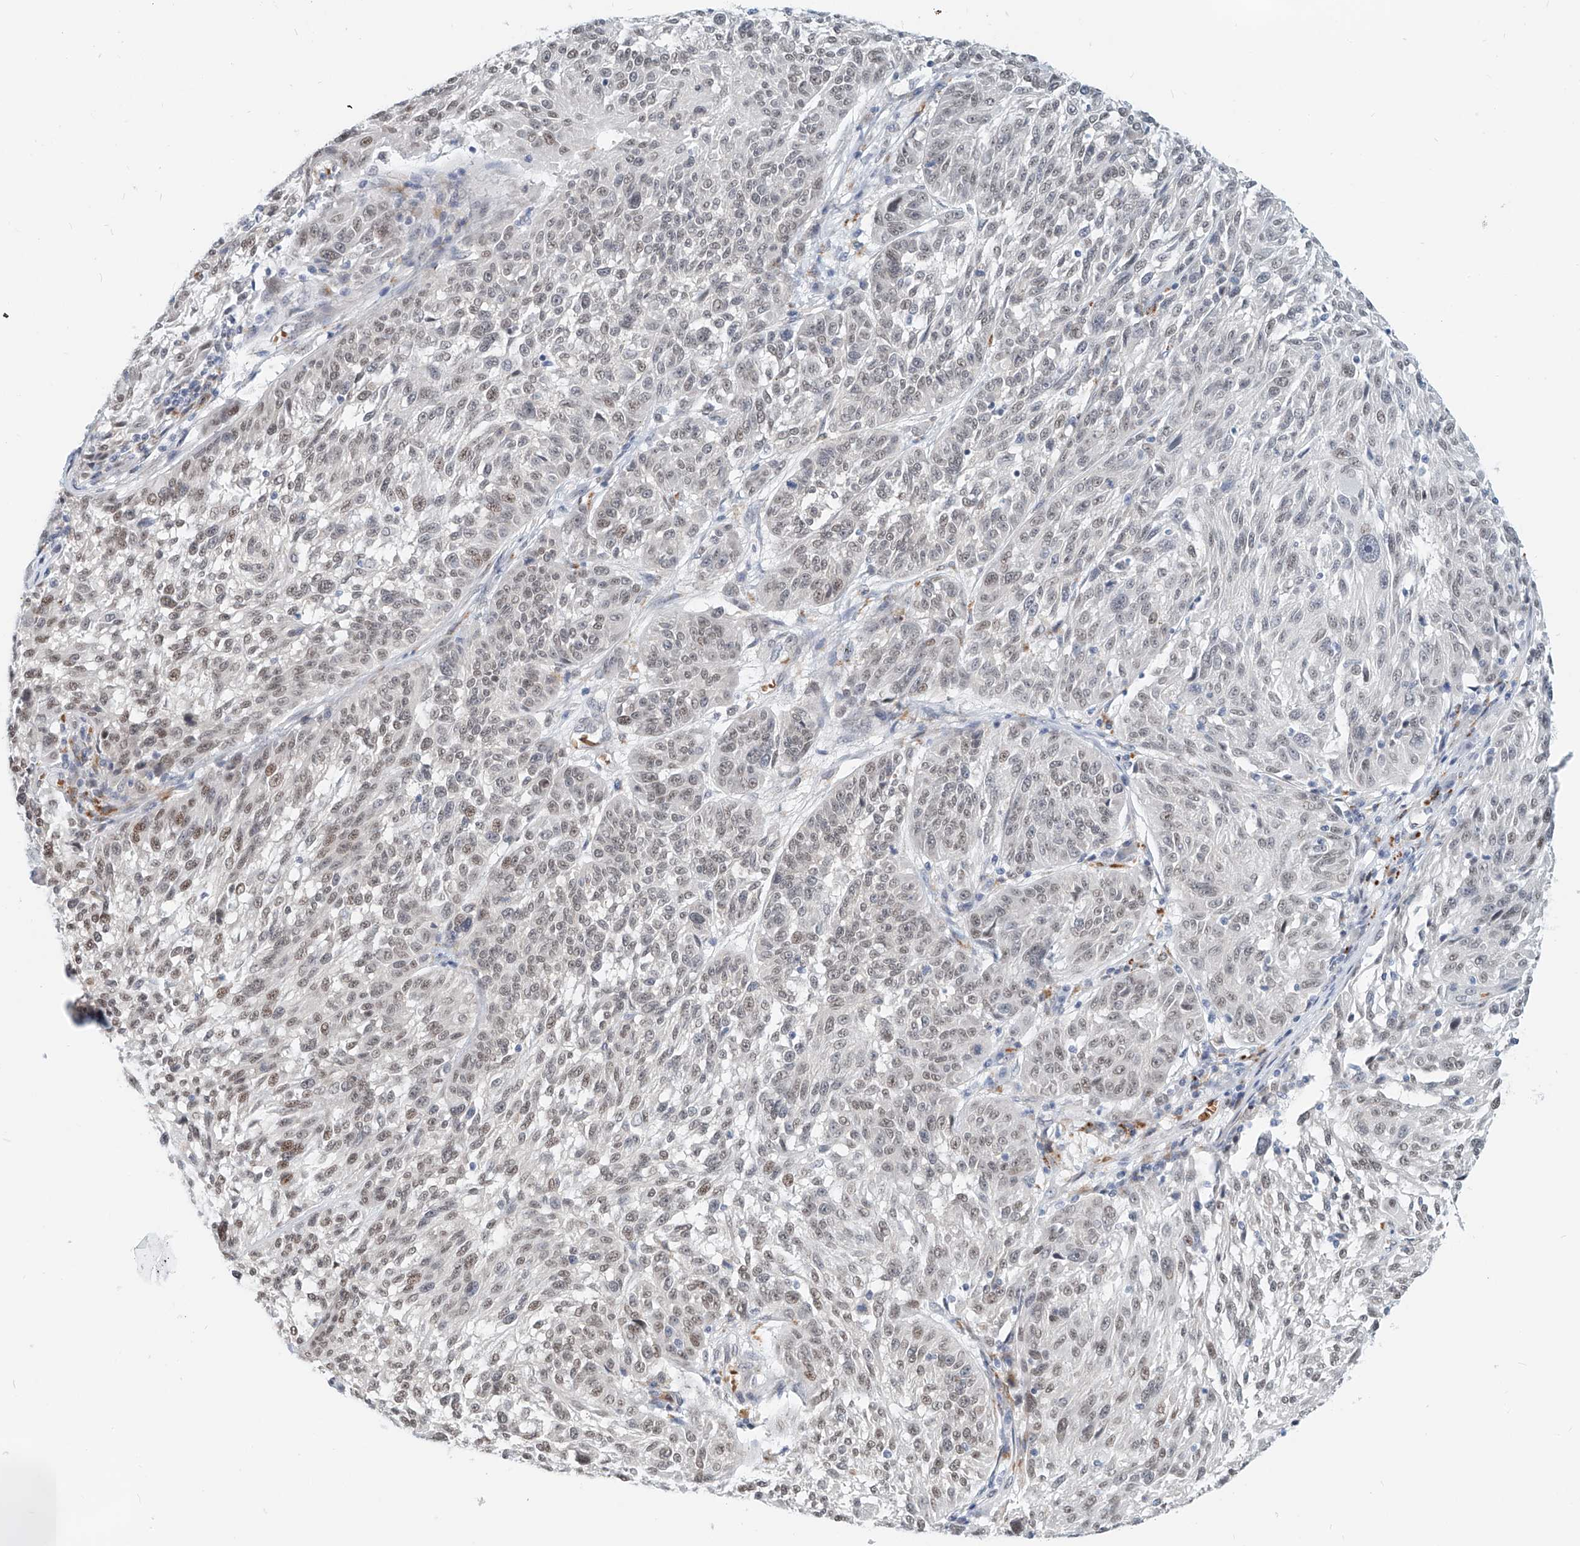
{"staining": {"intensity": "weak", "quantity": "25%-75%", "location": "nuclear"}, "tissue": "melanoma", "cell_type": "Tumor cells", "image_type": "cancer", "snomed": [{"axis": "morphology", "description": "Malignant melanoma, NOS"}, {"axis": "topography", "description": "Skin"}], "caption": "The photomicrograph reveals a brown stain indicating the presence of a protein in the nuclear of tumor cells in melanoma.", "gene": "SASH1", "patient": {"sex": "male", "age": 53}}